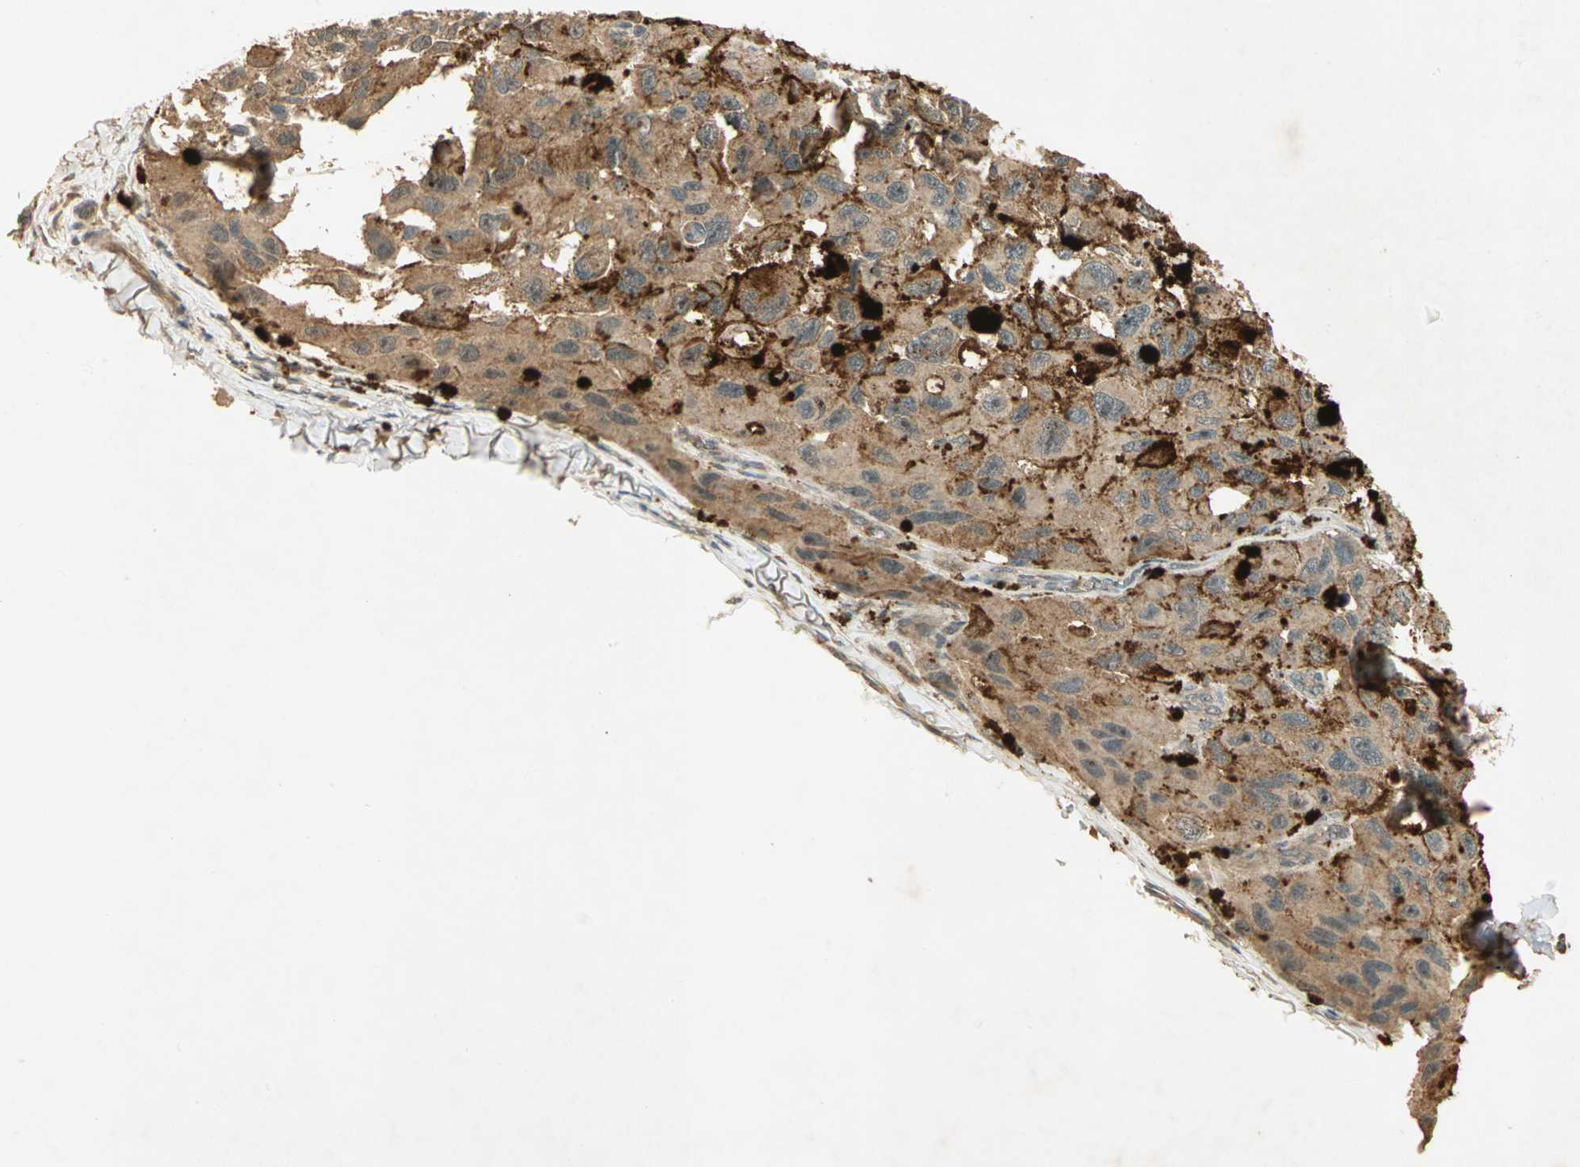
{"staining": {"intensity": "strong", "quantity": ">75%", "location": "cytoplasmic/membranous"}, "tissue": "melanoma", "cell_type": "Tumor cells", "image_type": "cancer", "snomed": [{"axis": "morphology", "description": "Malignant melanoma, NOS"}, {"axis": "topography", "description": "Skin"}], "caption": "Immunohistochemistry (IHC) of human malignant melanoma reveals high levels of strong cytoplasmic/membranous positivity in approximately >75% of tumor cells.", "gene": "KEAP1", "patient": {"sex": "female", "age": 73}}